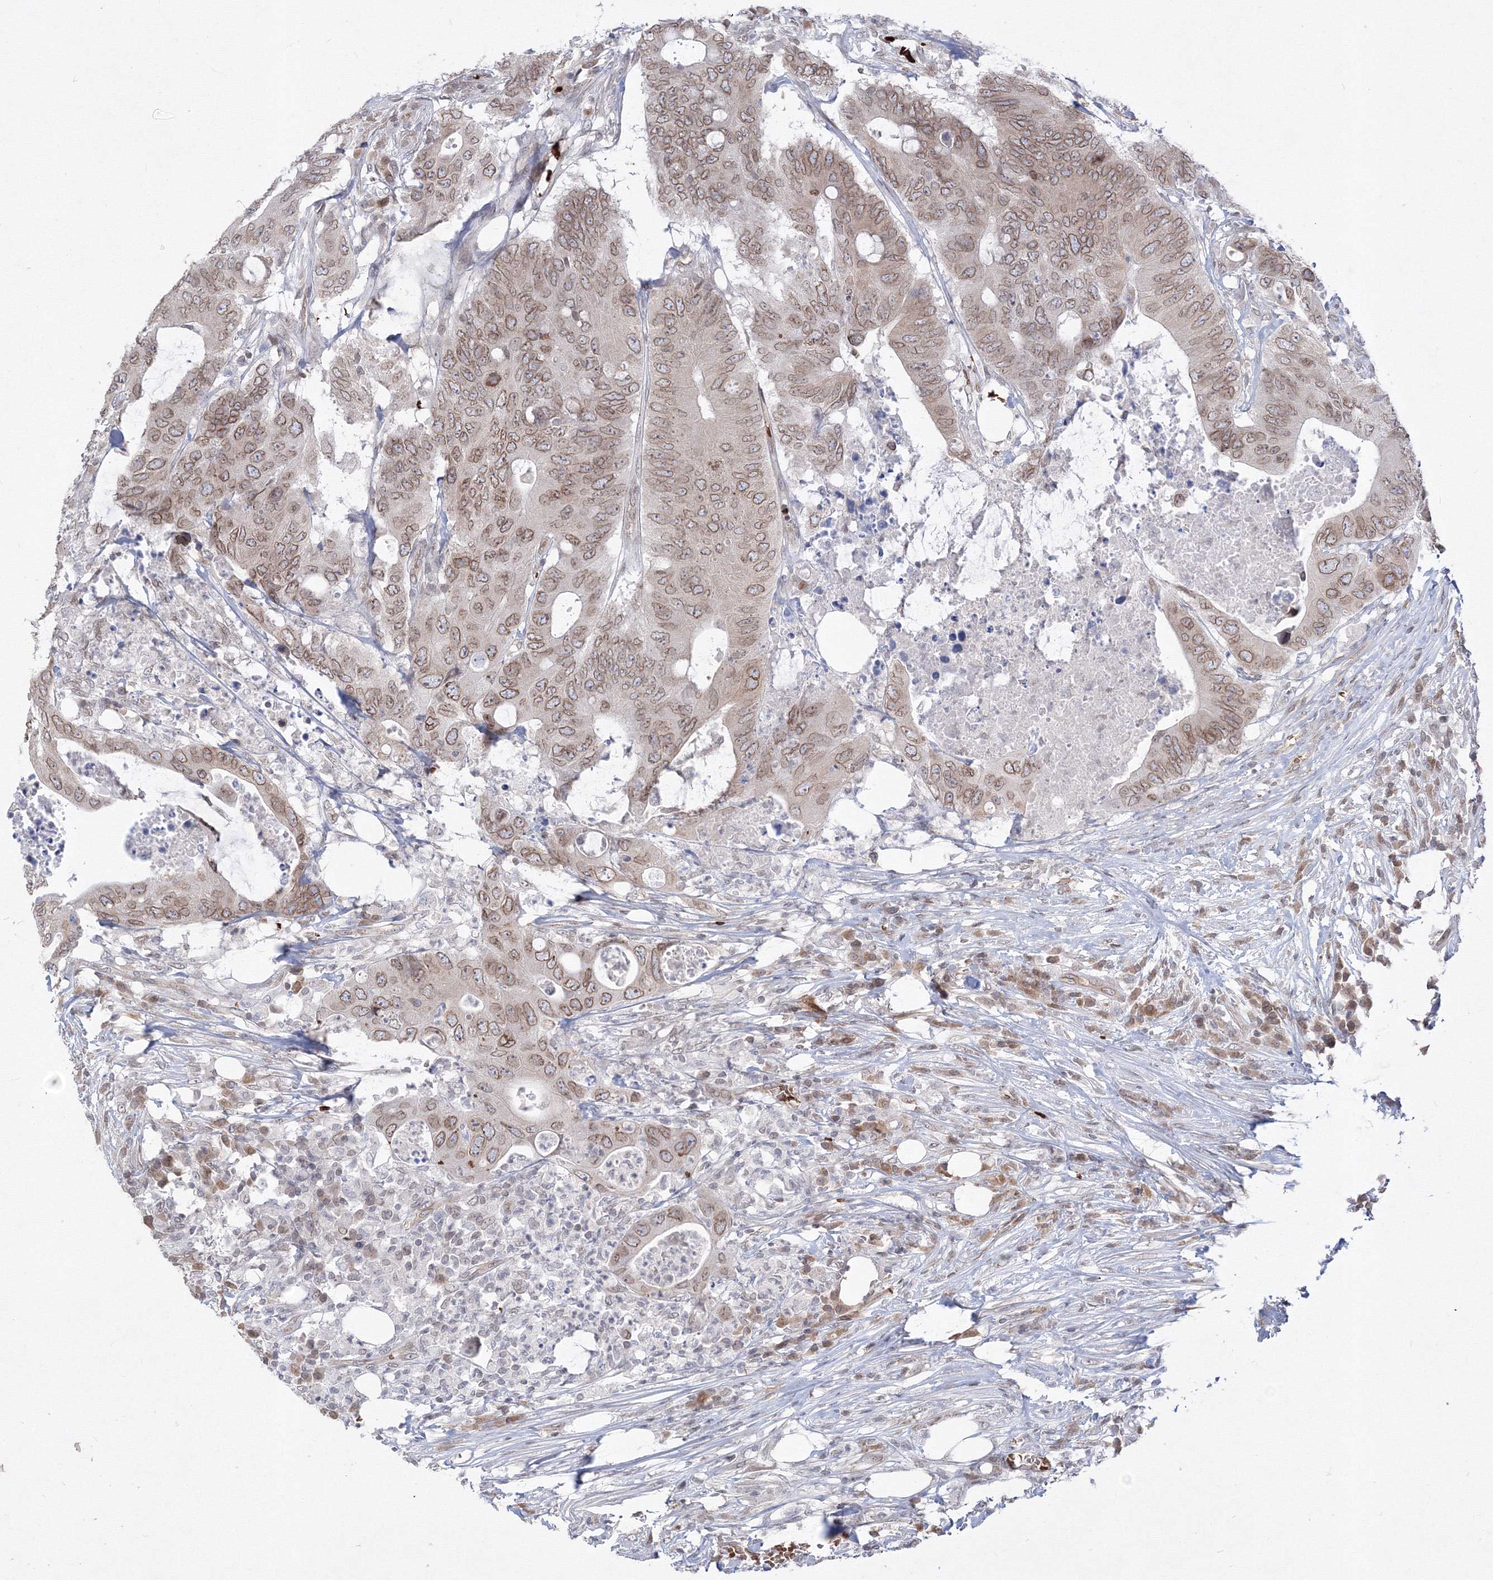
{"staining": {"intensity": "moderate", "quantity": ">75%", "location": "cytoplasmic/membranous,nuclear"}, "tissue": "colorectal cancer", "cell_type": "Tumor cells", "image_type": "cancer", "snomed": [{"axis": "morphology", "description": "Adenocarcinoma, NOS"}, {"axis": "topography", "description": "Colon"}], "caption": "Immunohistochemistry (IHC) of colorectal cancer (adenocarcinoma) demonstrates medium levels of moderate cytoplasmic/membranous and nuclear expression in approximately >75% of tumor cells. The protein of interest is stained brown, and the nuclei are stained in blue (DAB IHC with brightfield microscopy, high magnification).", "gene": "DNAJB2", "patient": {"sex": "male", "age": 71}}